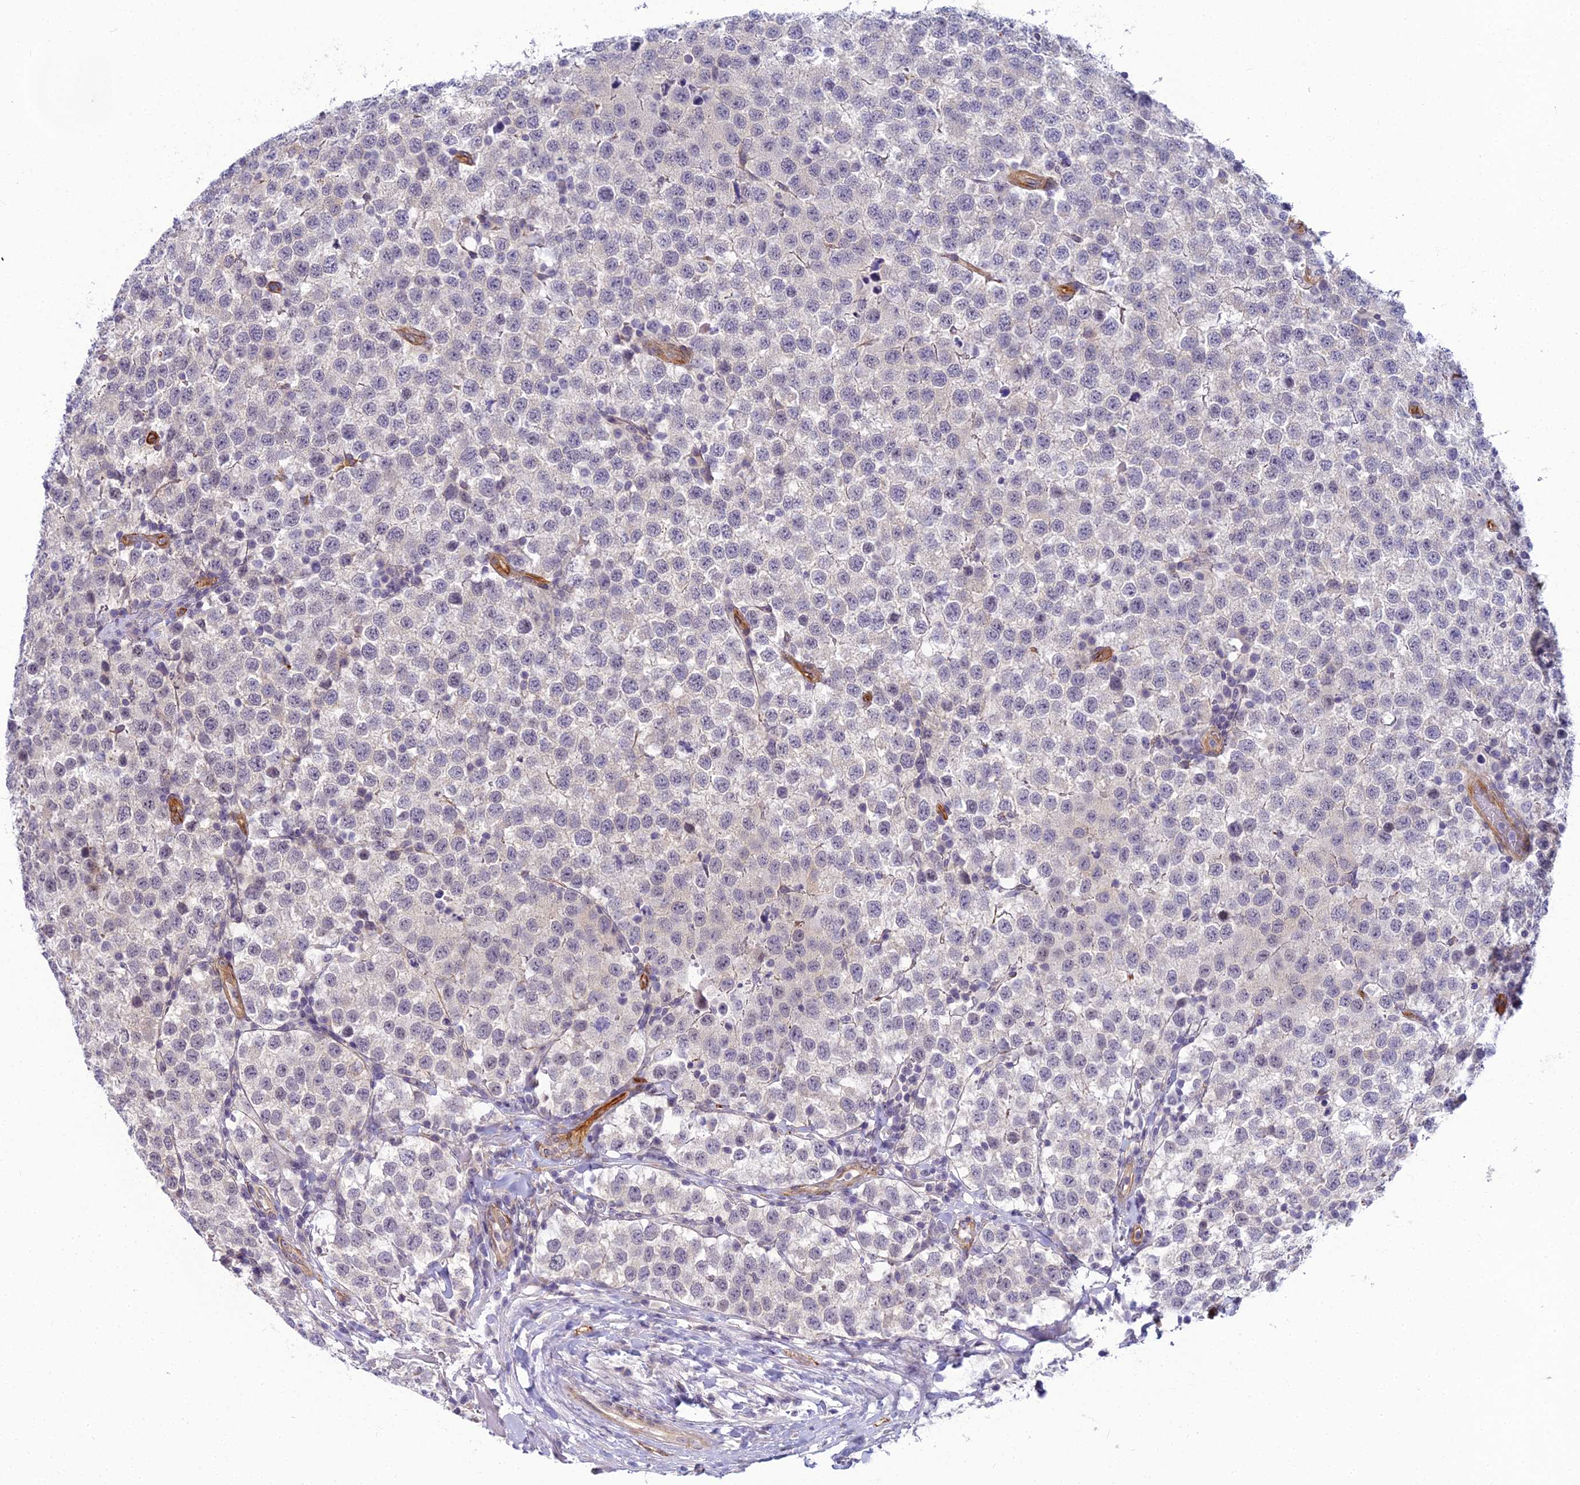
{"staining": {"intensity": "negative", "quantity": "none", "location": "none"}, "tissue": "testis cancer", "cell_type": "Tumor cells", "image_type": "cancer", "snomed": [{"axis": "morphology", "description": "Seminoma, NOS"}, {"axis": "topography", "description": "Testis"}], "caption": "An IHC photomicrograph of testis seminoma is shown. There is no staining in tumor cells of testis seminoma.", "gene": "RGL3", "patient": {"sex": "male", "age": 34}}